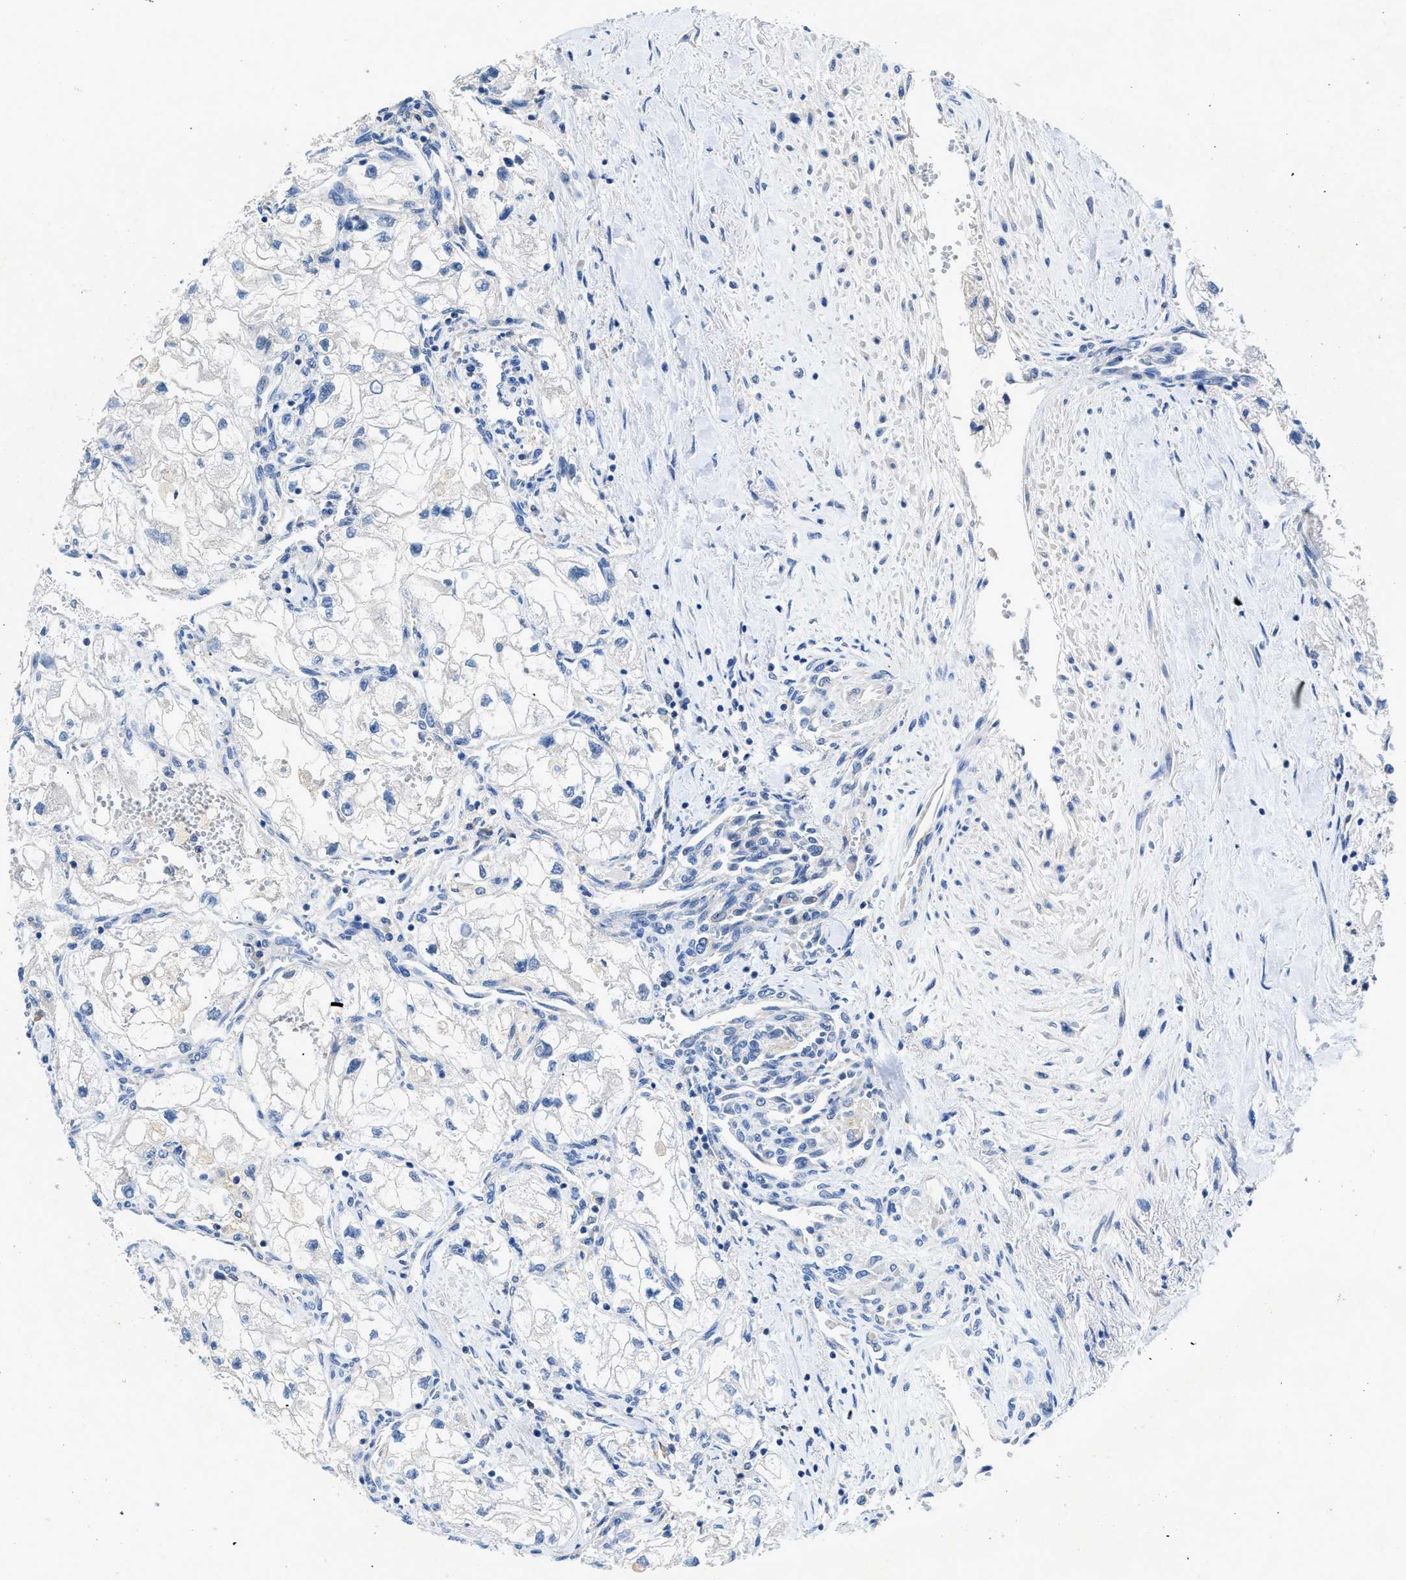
{"staining": {"intensity": "negative", "quantity": "none", "location": "none"}, "tissue": "renal cancer", "cell_type": "Tumor cells", "image_type": "cancer", "snomed": [{"axis": "morphology", "description": "Adenocarcinoma, NOS"}, {"axis": "topography", "description": "Kidney"}], "caption": "DAB (3,3'-diaminobenzidine) immunohistochemical staining of human adenocarcinoma (renal) demonstrates no significant staining in tumor cells. (DAB (3,3'-diaminobenzidine) IHC, high magnification).", "gene": "SLC10A6", "patient": {"sex": "female", "age": 70}}